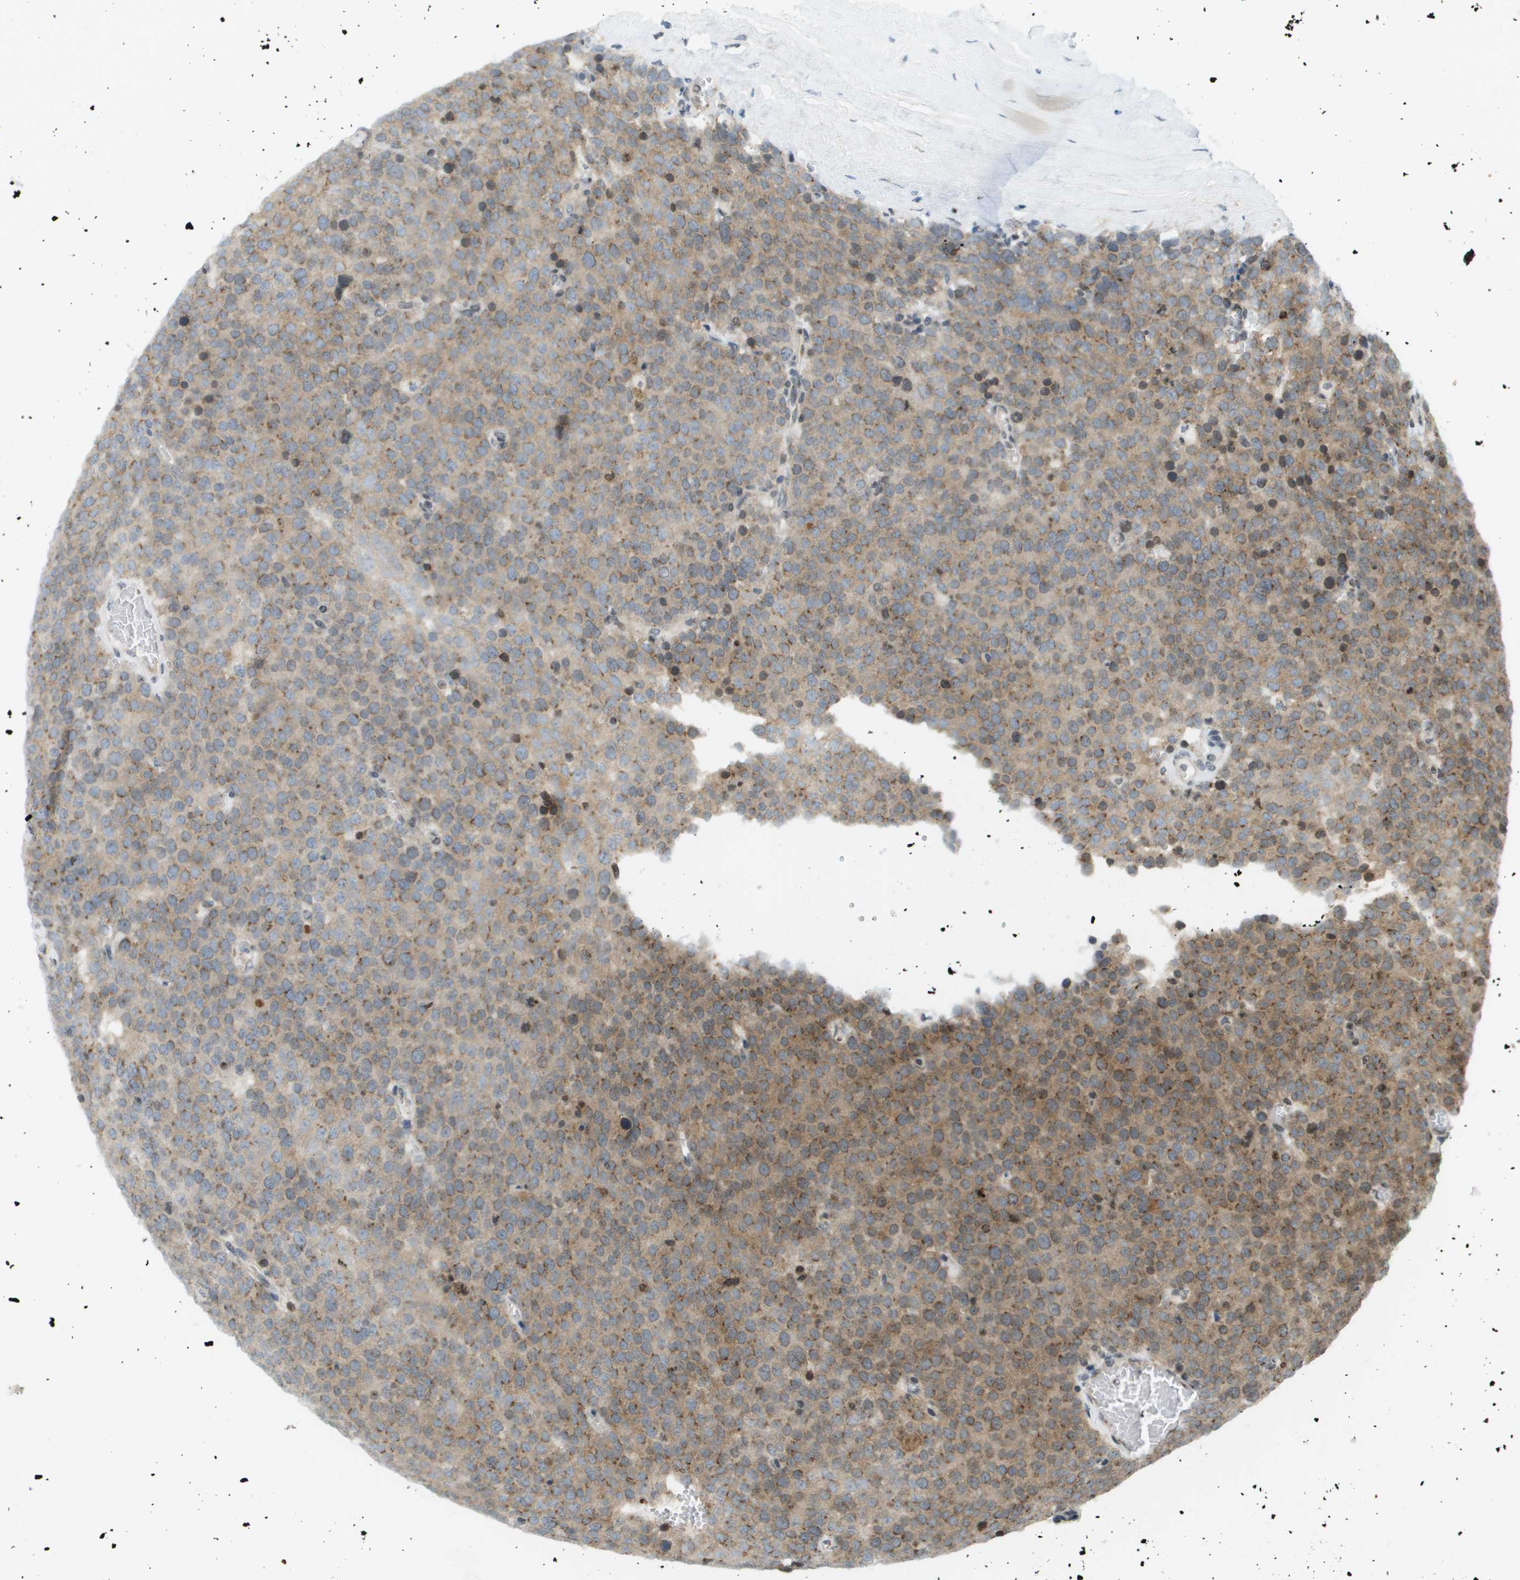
{"staining": {"intensity": "moderate", "quantity": ">75%", "location": "cytoplasmic/membranous"}, "tissue": "testis cancer", "cell_type": "Tumor cells", "image_type": "cancer", "snomed": [{"axis": "morphology", "description": "Normal tissue, NOS"}, {"axis": "morphology", "description": "Seminoma, NOS"}, {"axis": "topography", "description": "Testis"}], "caption": "Immunohistochemical staining of human seminoma (testis) shows medium levels of moderate cytoplasmic/membranous expression in approximately >75% of tumor cells. (DAB (3,3'-diaminobenzidine) IHC, brown staining for protein, blue staining for nuclei).", "gene": "EVC", "patient": {"sex": "male", "age": 71}}